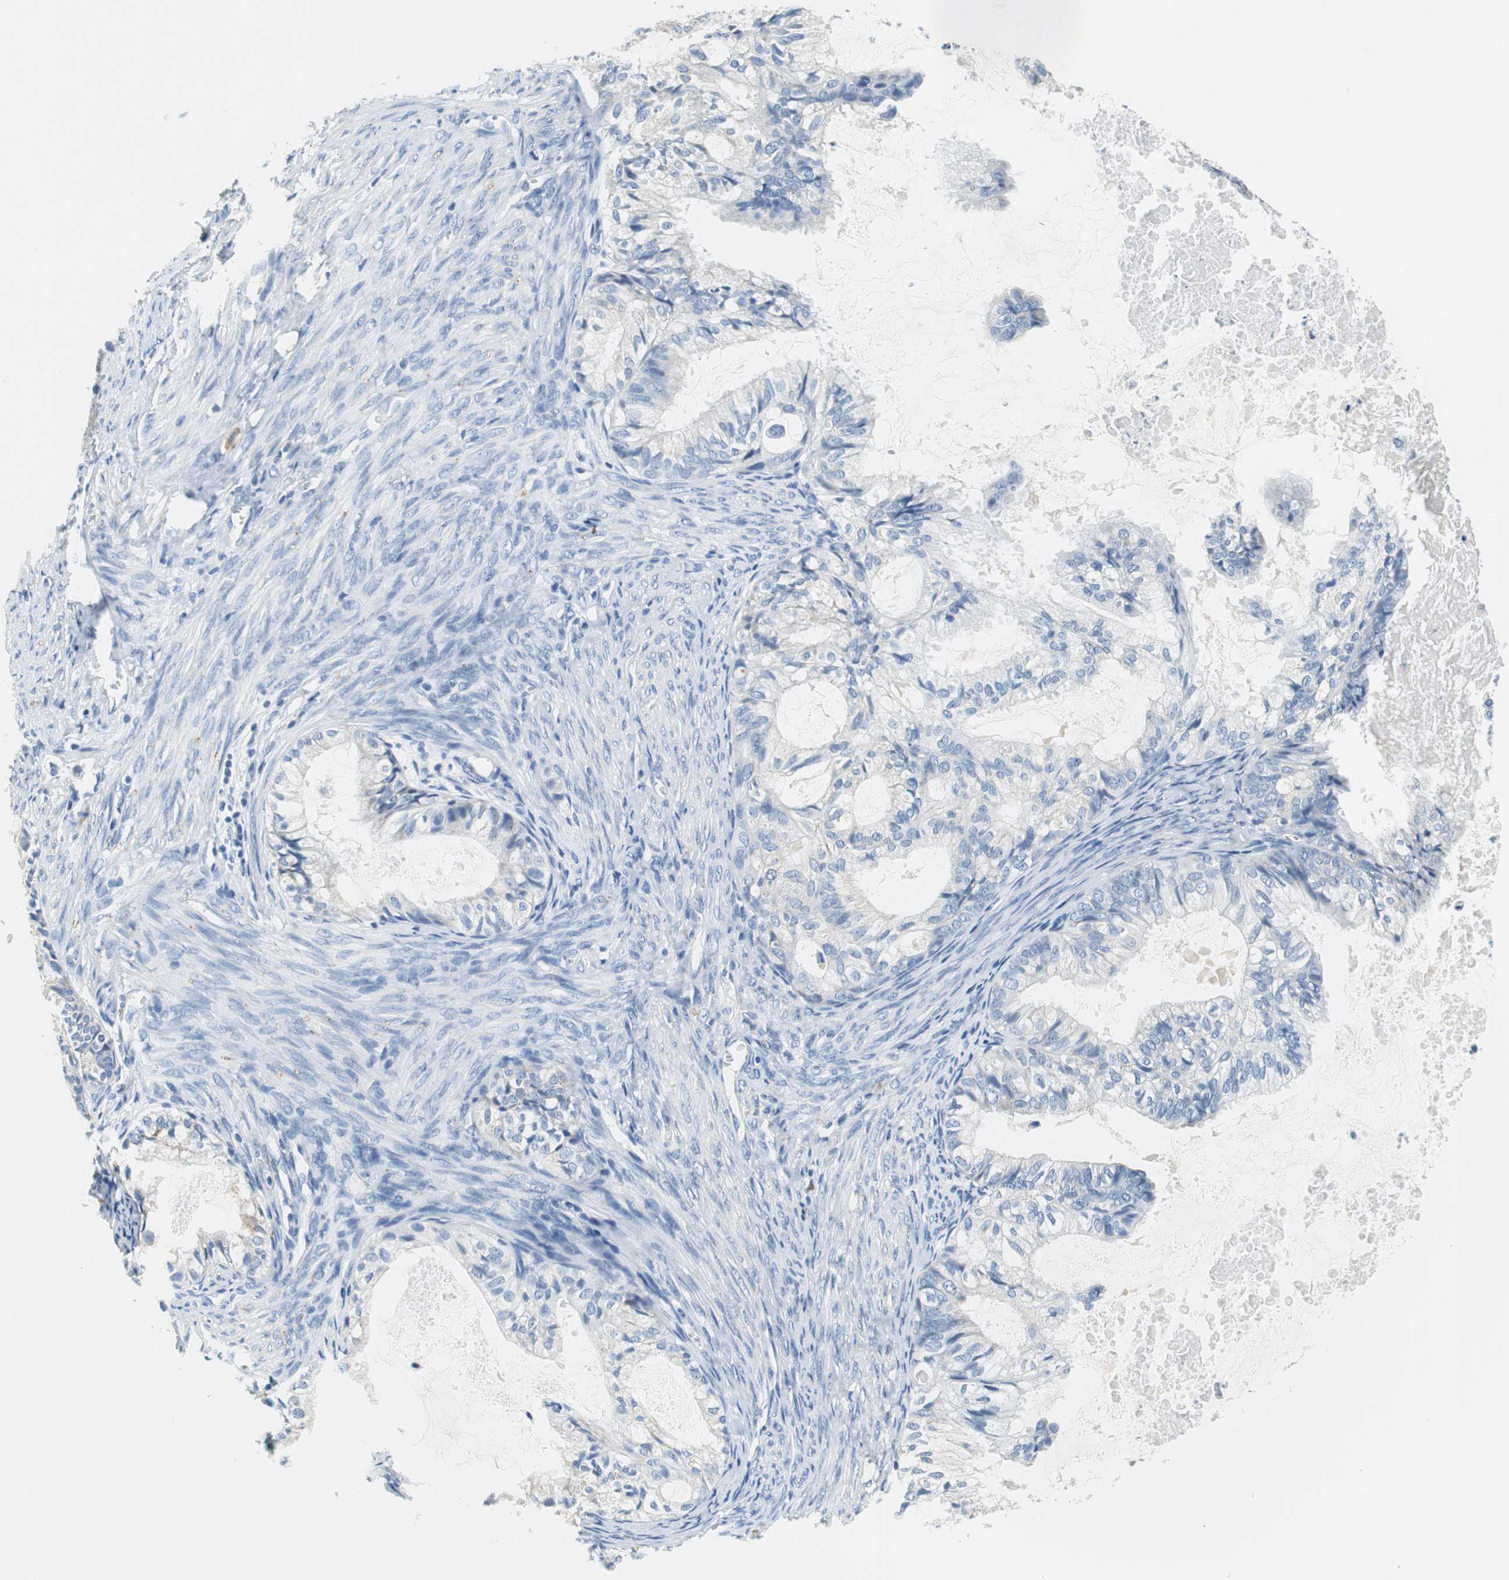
{"staining": {"intensity": "negative", "quantity": "none", "location": "none"}, "tissue": "cervical cancer", "cell_type": "Tumor cells", "image_type": "cancer", "snomed": [{"axis": "morphology", "description": "Normal tissue, NOS"}, {"axis": "morphology", "description": "Adenocarcinoma, NOS"}, {"axis": "topography", "description": "Cervix"}, {"axis": "topography", "description": "Endometrium"}], "caption": "Immunohistochemical staining of human adenocarcinoma (cervical) displays no significant expression in tumor cells.", "gene": "TEX264", "patient": {"sex": "female", "age": 86}}